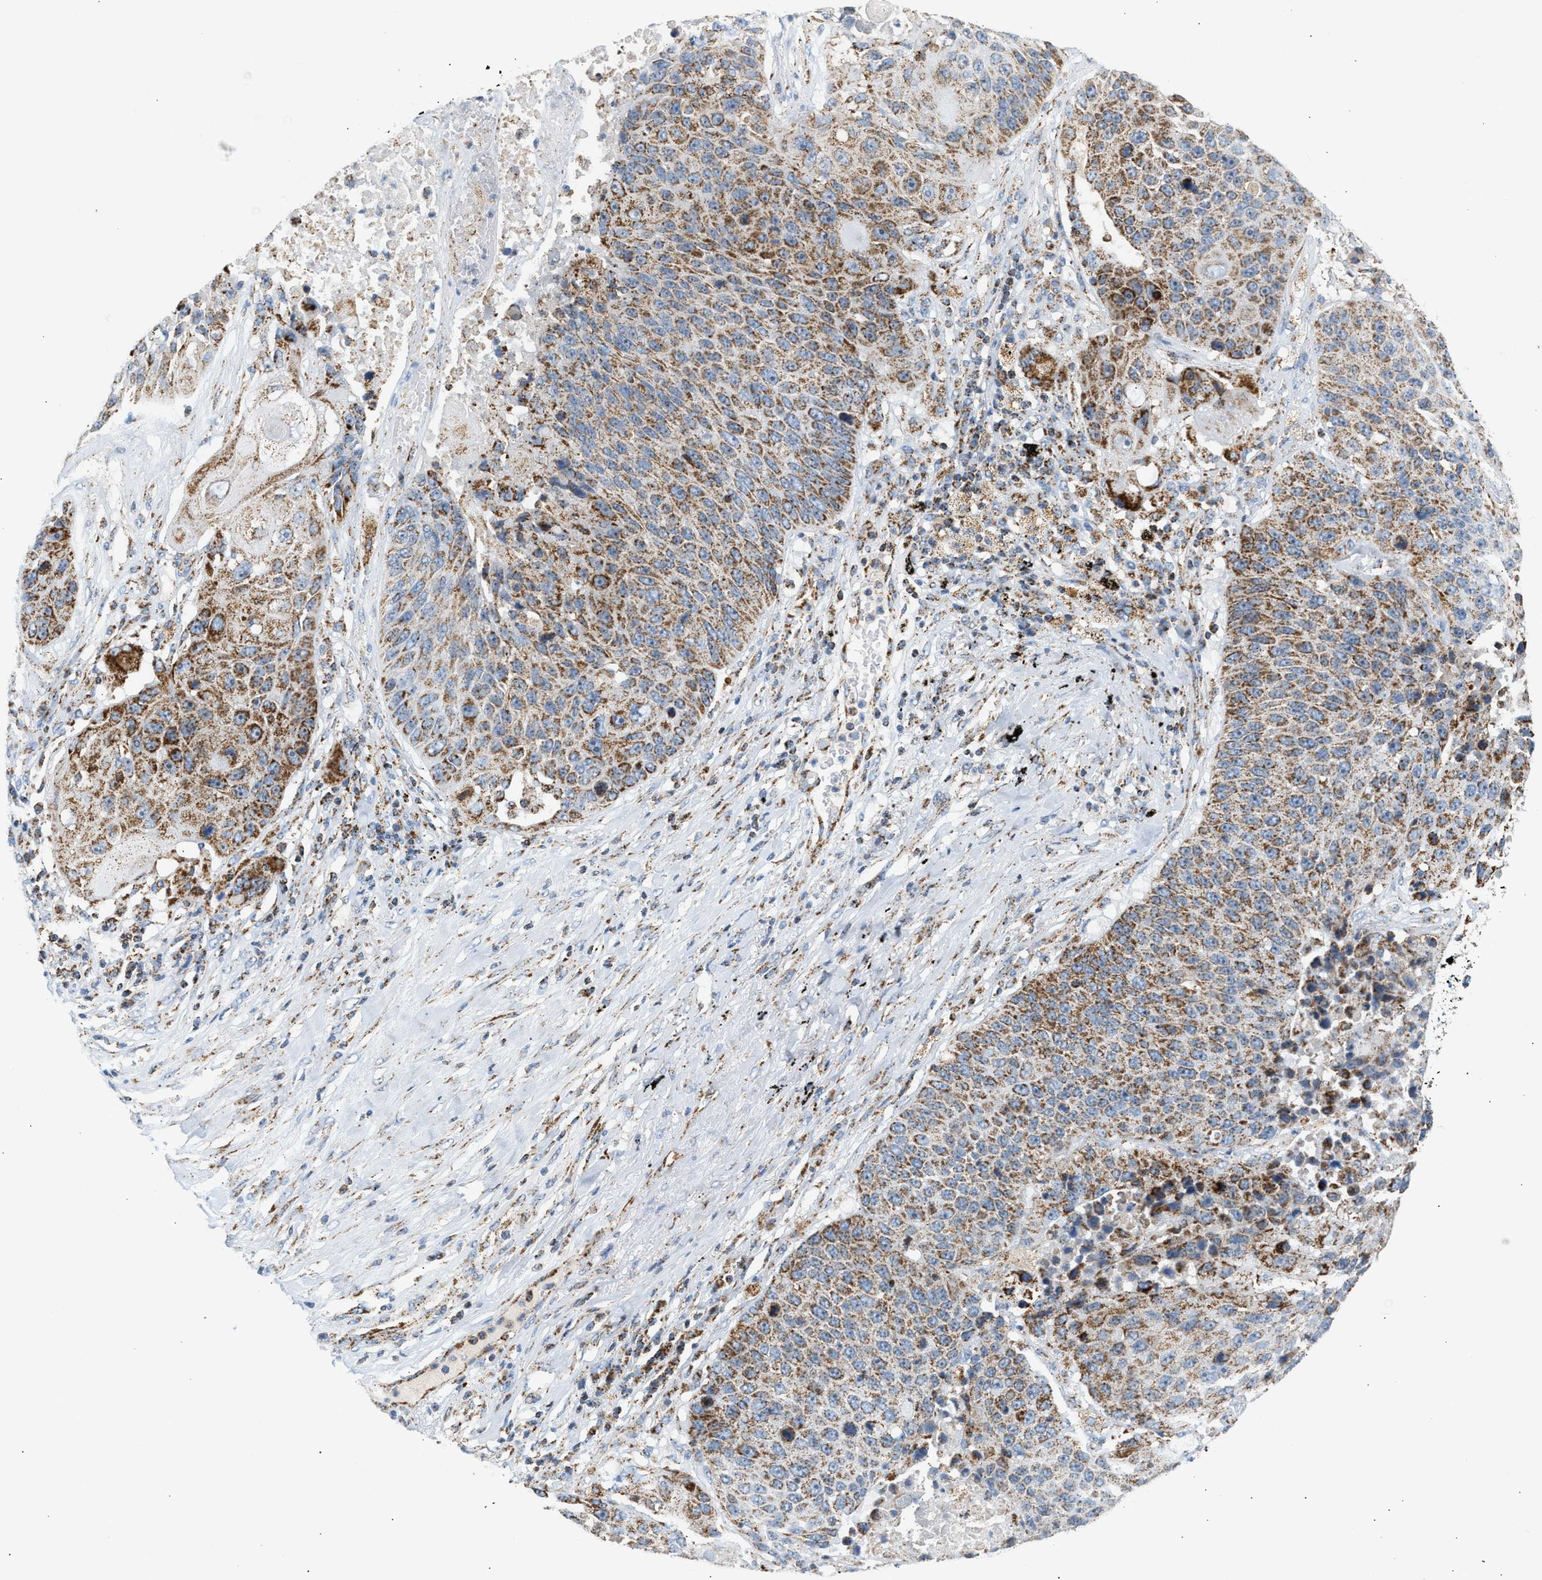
{"staining": {"intensity": "moderate", "quantity": ">75%", "location": "cytoplasmic/membranous"}, "tissue": "lung cancer", "cell_type": "Tumor cells", "image_type": "cancer", "snomed": [{"axis": "morphology", "description": "Squamous cell carcinoma, NOS"}, {"axis": "topography", "description": "Lung"}], "caption": "Brown immunohistochemical staining in lung cancer reveals moderate cytoplasmic/membranous expression in about >75% of tumor cells. The staining is performed using DAB (3,3'-diaminobenzidine) brown chromogen to label protein expression. The nuclei are counter-stained blue using hematoxylin.", "gene": "OGDH", "patient": {"sex": "male", "age": 61}}